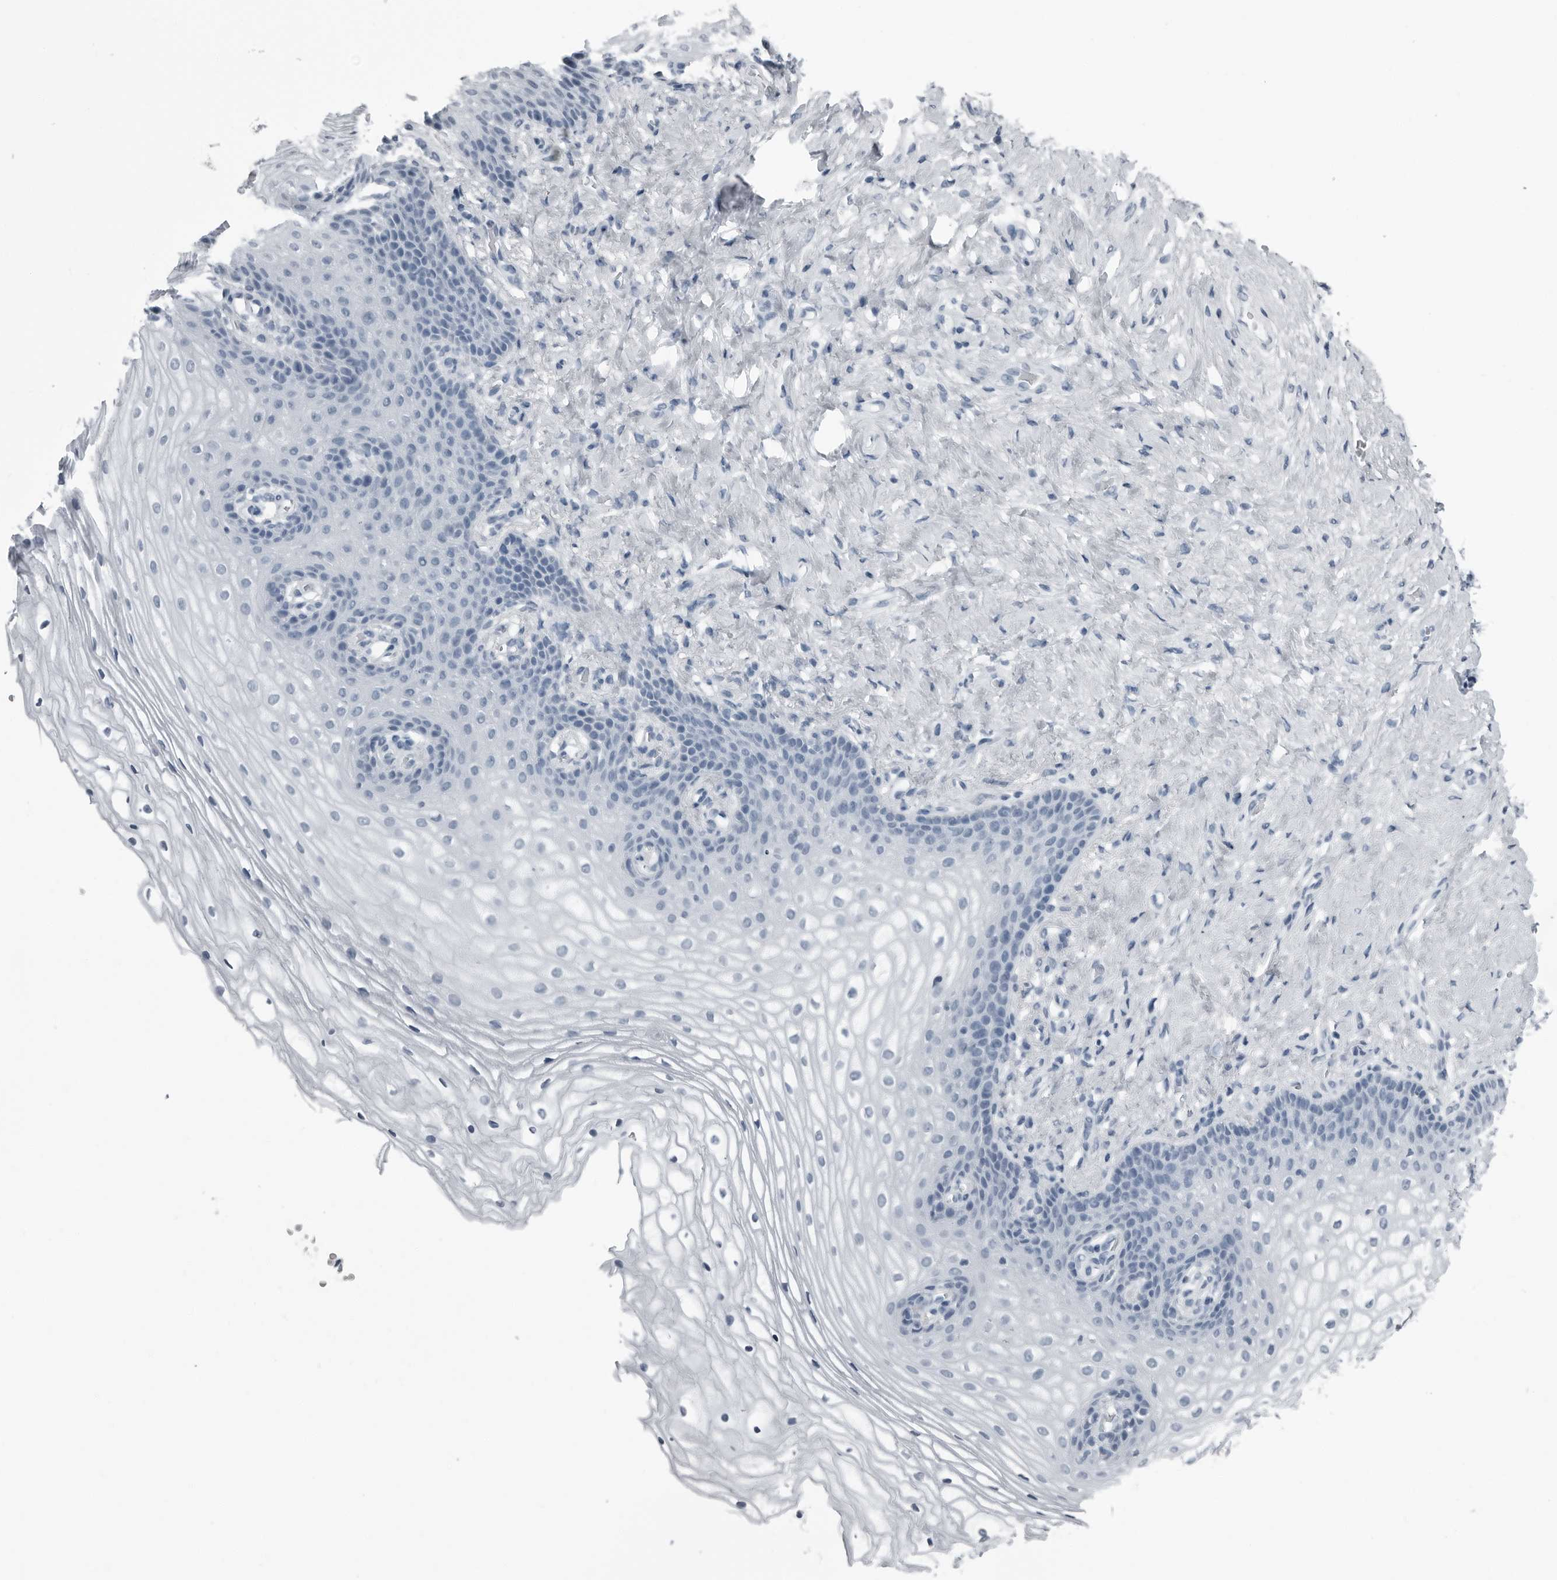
{"staining": {"intensity": "negative", "quantity": "none", "location": "none"}, "tissue": "vagina", "cell_type": "Squamous epithelial cells", "image_type": "normal", "snomed": [{"axis": "morphology", "description": "Normal tissue, NOS"}, {"axis": "topography", "description": "Vagina"}], "caption": "The histopathology image exhibits no staining of squamous epithelial cells in normal vagina.", "gene": "PRSS1", "patient": {"sex": "female", "age": 60}}